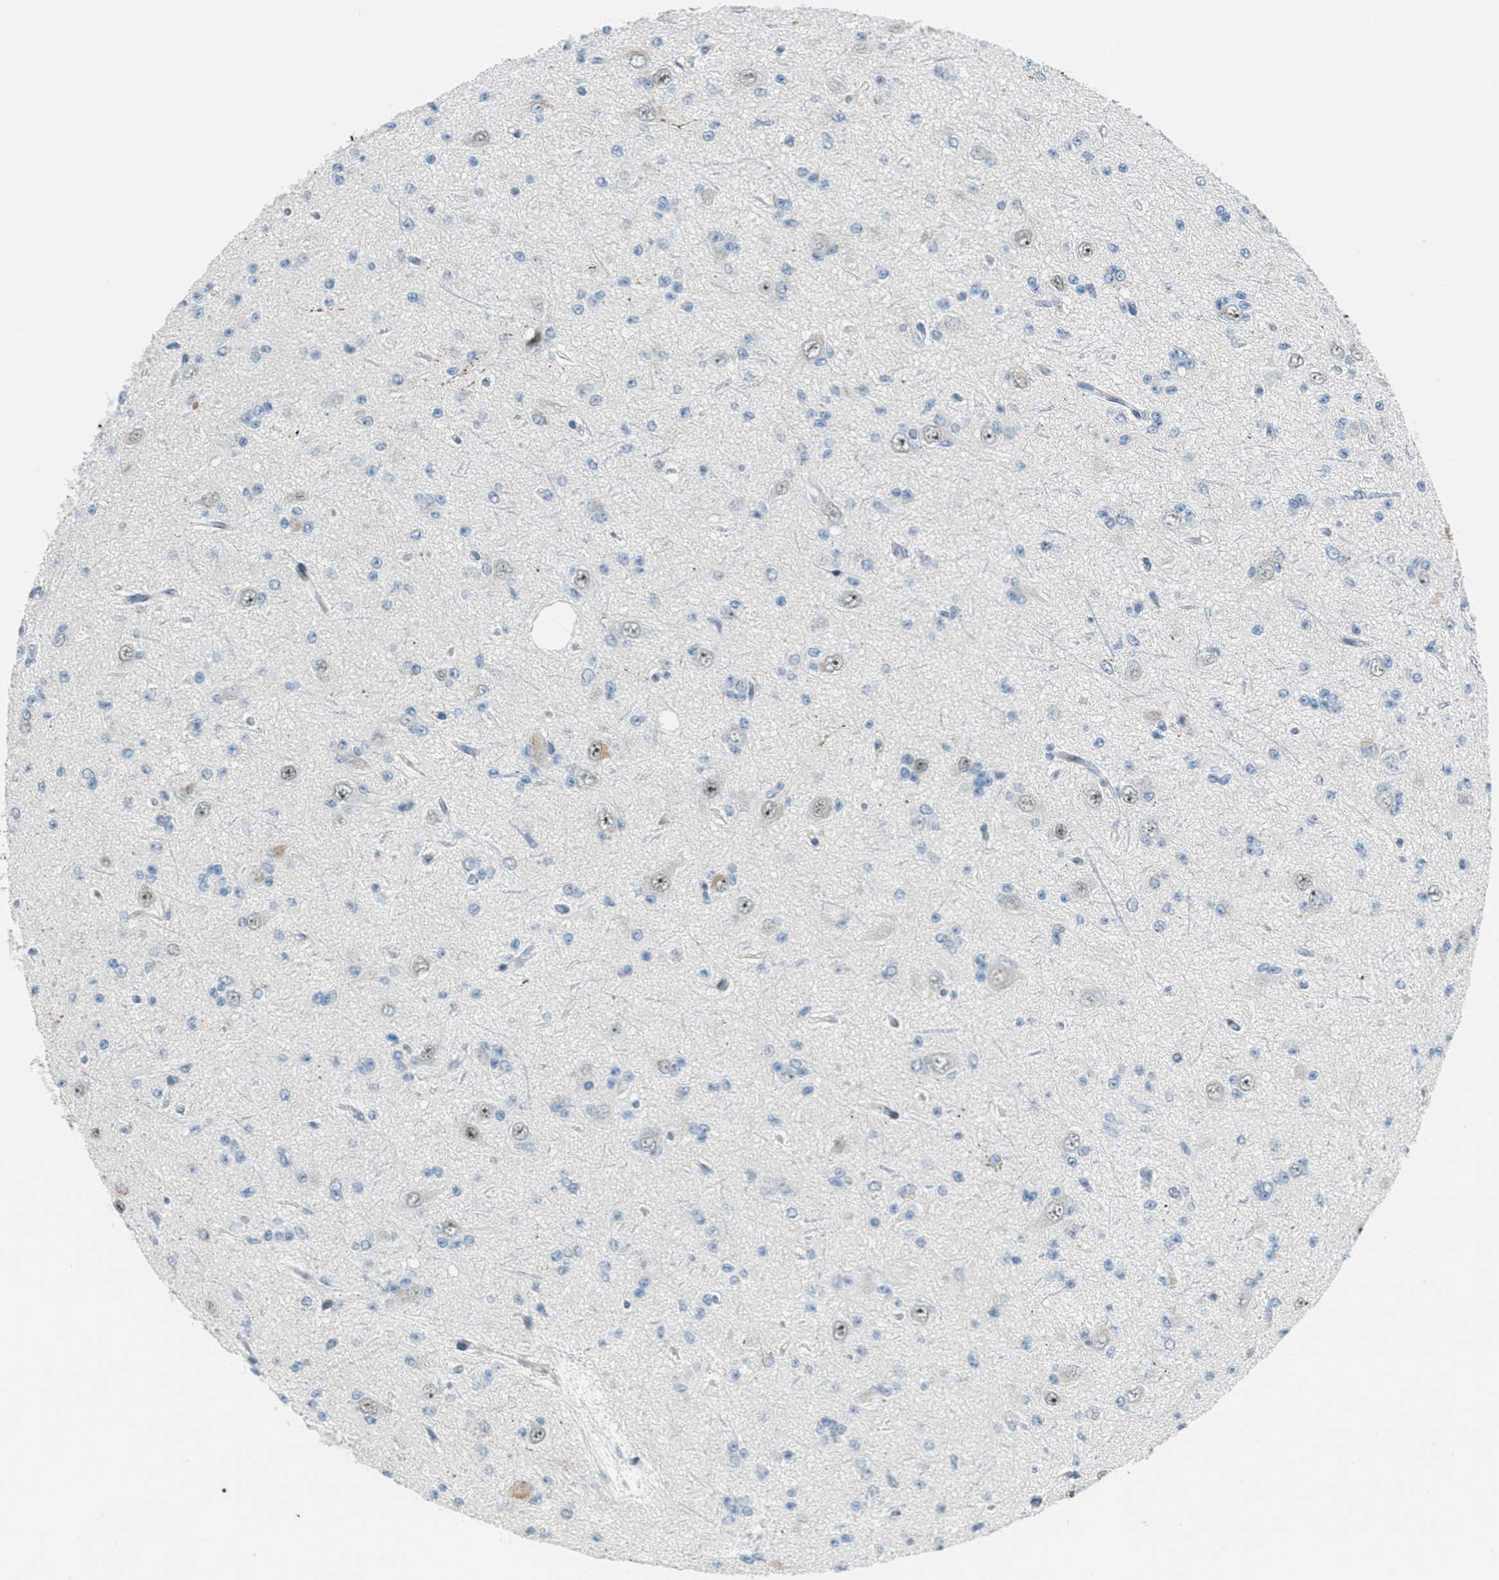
{"staining": {"intensity": "negative", "quantity": "none", "location": "none"}, "tissue": "glioma", "cell_type": "Tumor cells", "image_type": "cancer", "snomed": [{"axis": "morphology", "description": "Glioma, malignant, Low grade"}, {"axis": "topography", "description": "Brain"}], "caption": "Immunohistochemical staining of malignant glioma (low-grade) reveals no significant expression in tumor cells.", "gene": "ZDHHC23", "patient": {"sex": "male", "age": 38}}